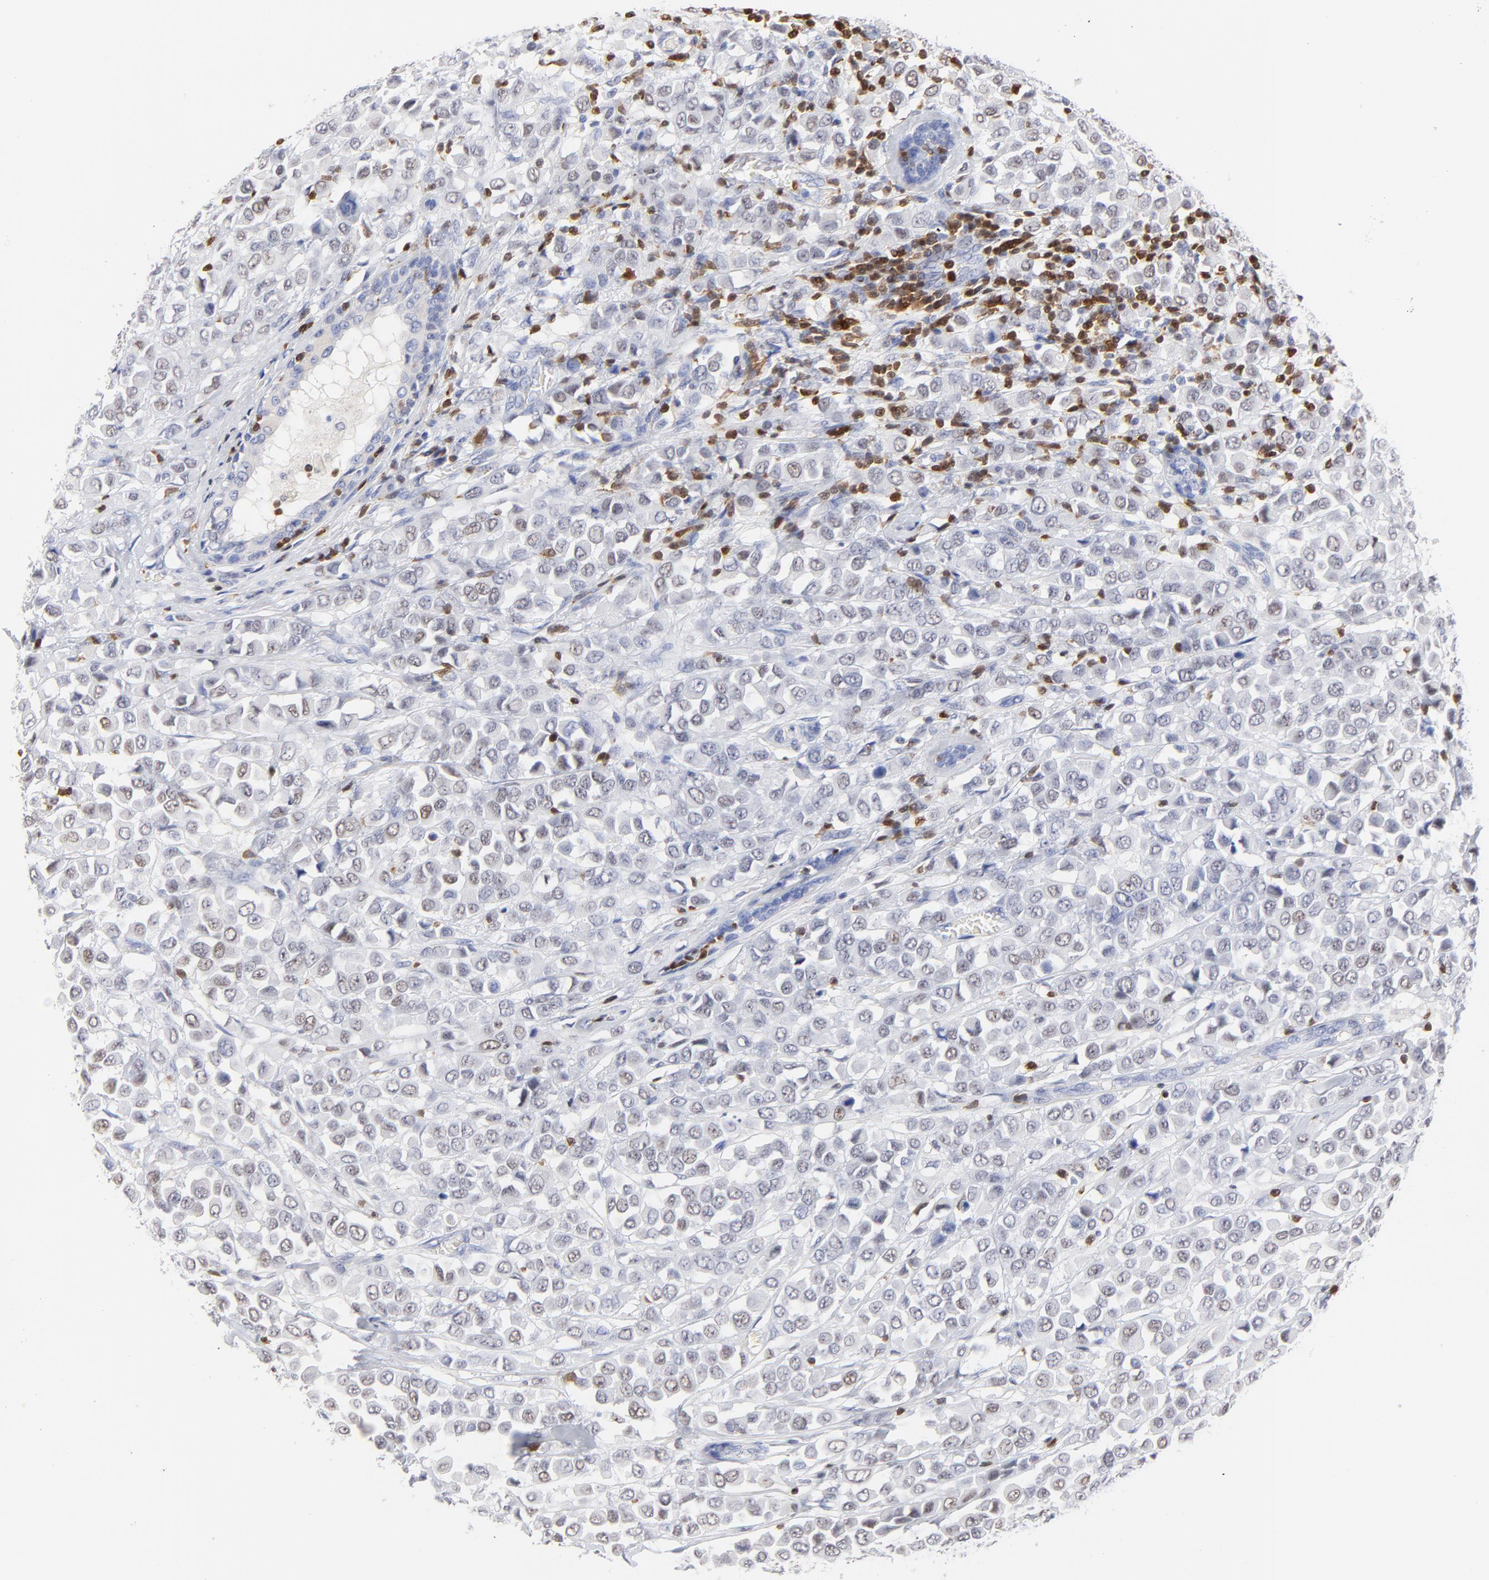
{"staining": {"intensity": "weak", "quantity": "25%-75%", "location": "nuclear"}, "tissue": "breast cancer", "cell_type": "Tumor cells", "image_type": "cancer", "snomed": [{"axis": "morphology", "description": "Duct carcinoma"}, {"axis": "topography", "description": "Breast"}], "caption": "IHC (DAB) staining of human breast cancer (intraductal carcinoma) exhibits weak nuclear protein staining in approximately 25%-75% of tumor cells. (DAB IHC, brown staining for protein, blue staining for nuclei).", "gene": "ZAP70", "patient": {"sex": "female", "age": 61}}